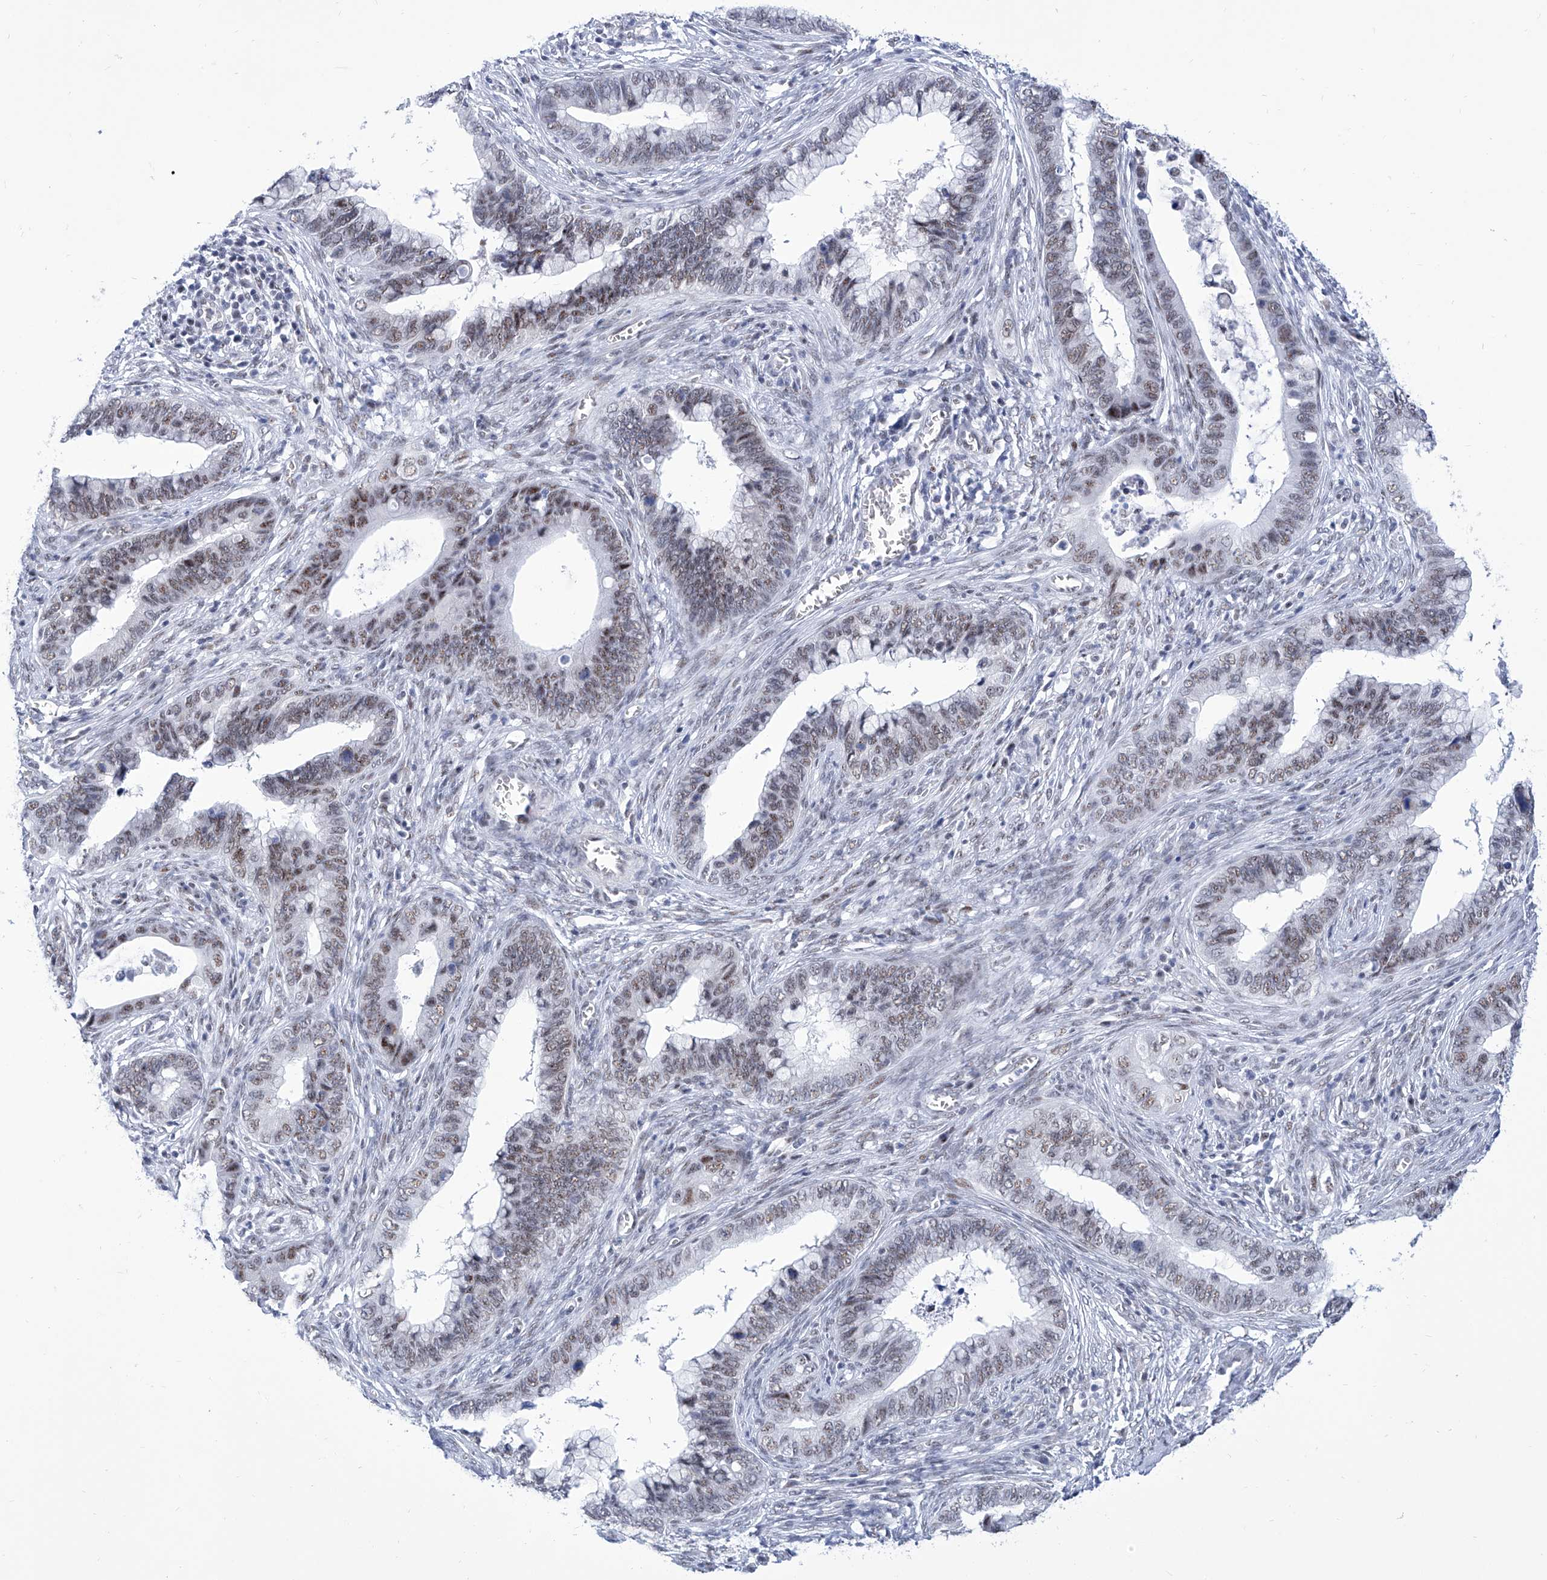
{"staining": {"intensity": "weak", "quantity": "25%-75%", "location": "nuclear"}, "tissue": "cervical cancer", "cell_type": "Tumor cells", "image_type": "cancer", "snomed": [{"axis": "morphology", "description": "Adenocarcinoma, NOS"}, {"axis": "topography", "description": "Cervix"}], "caption": "Cervical cancer (adenocarcinoma) stained with DAB (3,3'-diaminobenzidine) immunohistochemistry (IHC) displays low levels of weak nuclear staining in approximately 25%-75% of tumor cells. (DAB IHC with brightfield microscopy, high magnification).", "gene": "SART1", "patient": {"sex": "female", "age": 44}}